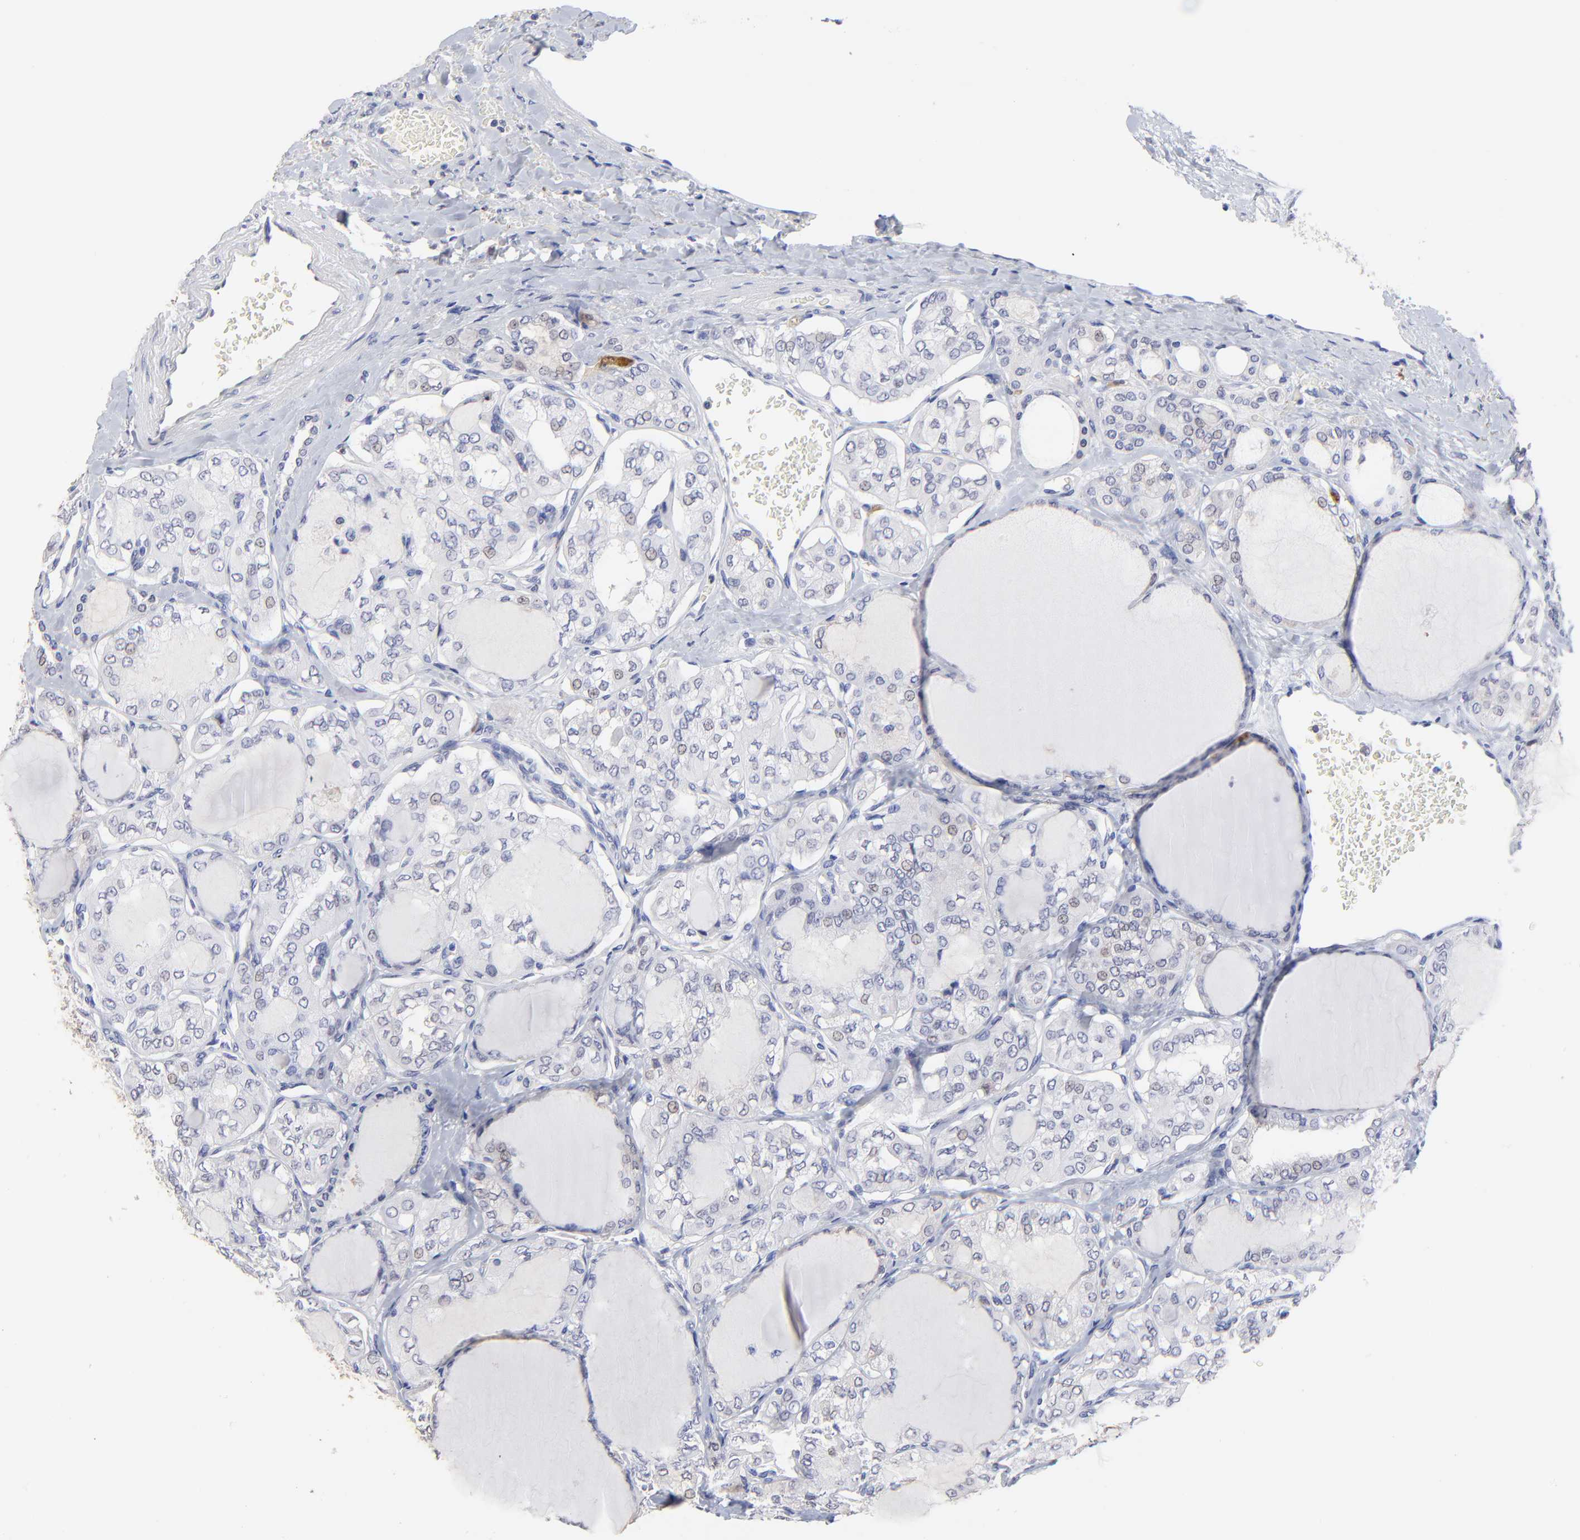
{"staining": {"intensity": "weak", "quantity": "<25%", "location": "nuclear"}, "tissue": "thyroid cancer", "cell_type": "Tumor cells", "image_type": "cancer", "snomed": [{"axis": "morphology", "description": "Papillary adenocarcinoma, NOS"}, {"axis": "topography", "description": "Thyroid gland"}], "caption": "A high-resolution image shows IHC staining of thyroid cancer, which demonstrates no significant positivity in tumor cells.", "gene": "SMARCA1", "patient": {"sex": "male", "age": 20}}